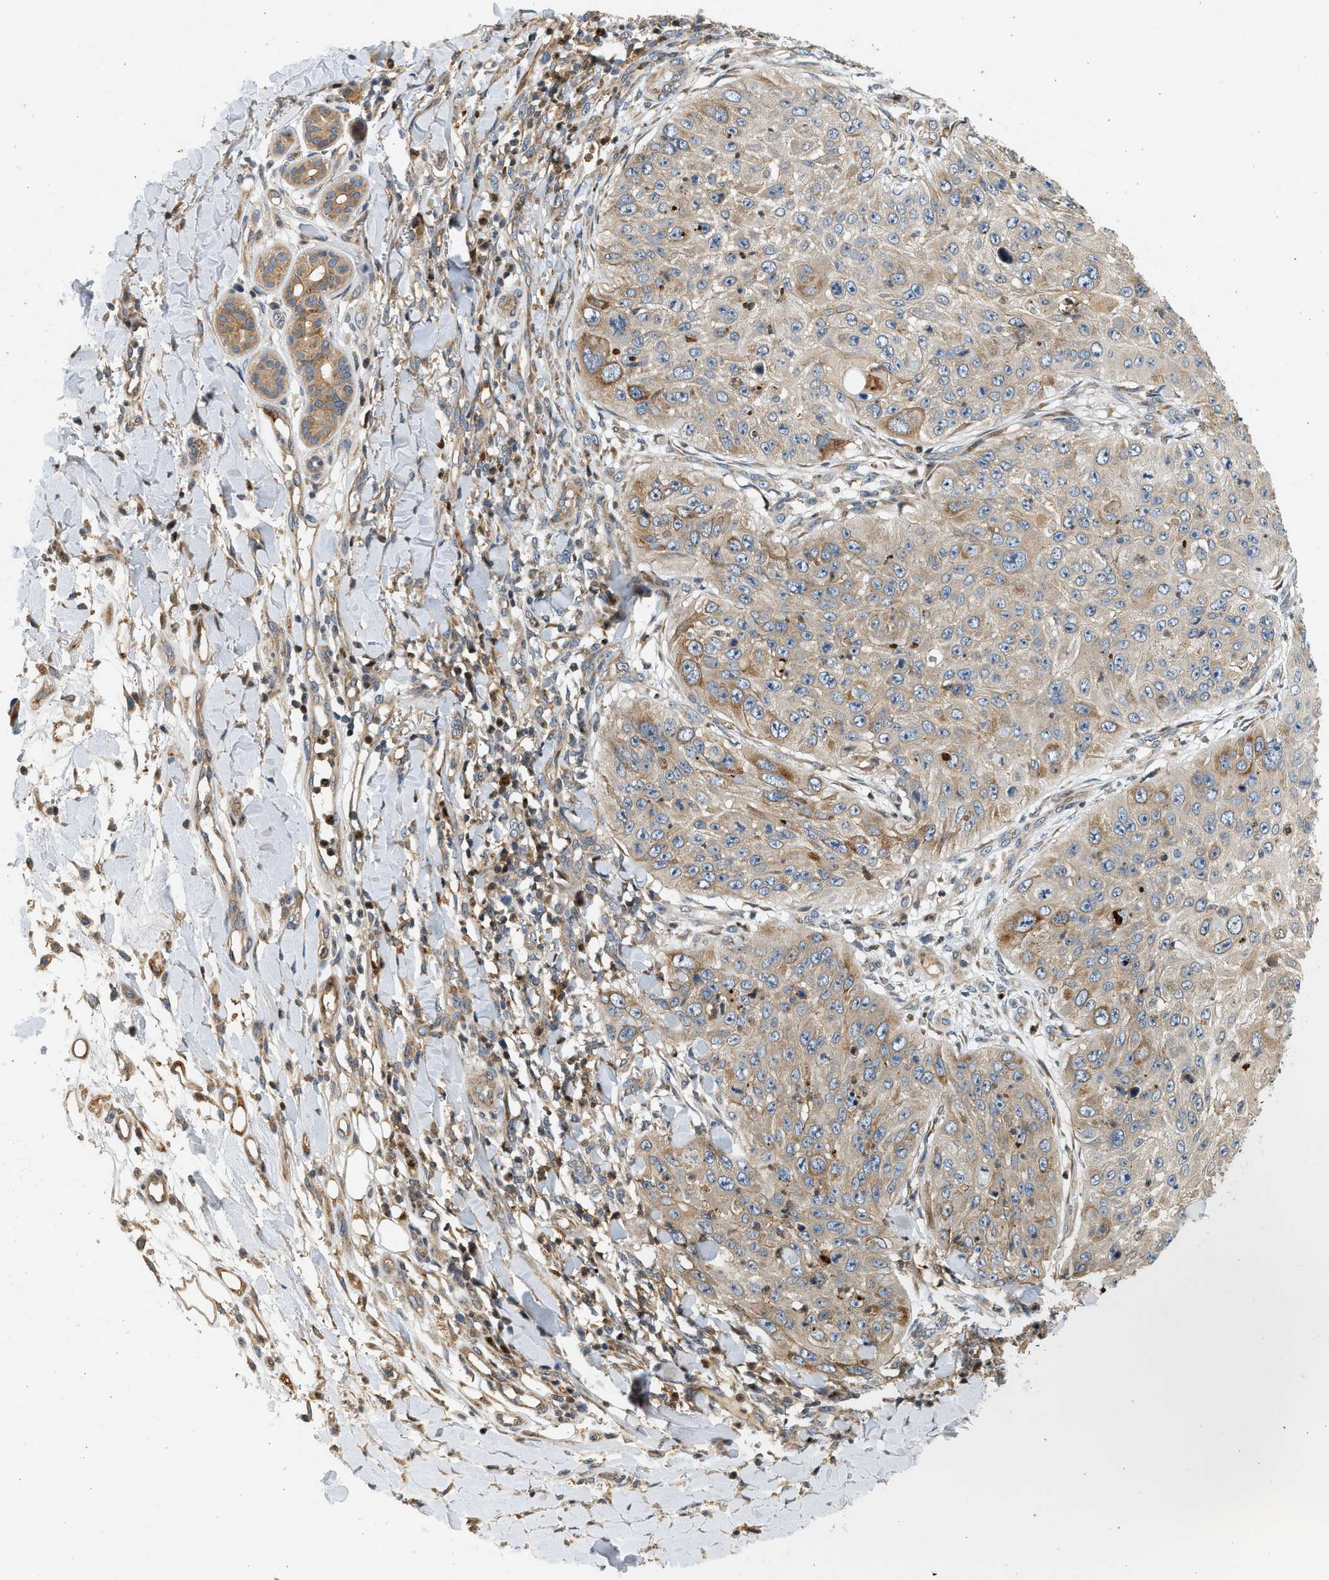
{"staining": {"intensity": "moderate", "quantity": "<25%", "location": "cytoplasmic/membranous"}, "tissue": "skin cancer", "cell_type": "Tumor cells", "image_type": "cancer", "snomed": [{"axis": "morphology", "description": "Squamous cell carcinoma, NOS"}, {"axis": "topography", "description": "Skin"}], "caption": "Immunohistochemical staining of skin cancer (squamous cell carcinoma) shows low levels of moderate cytoplasmic/membranous expression in about <25% of tumor cells. The protein is stained brown, and the nuclei are stained in blue (DAB IHC with brightfield microscopy, high magnification).", "gene": "NRSN2", "patient": {"sex": "female", "age": 80}}